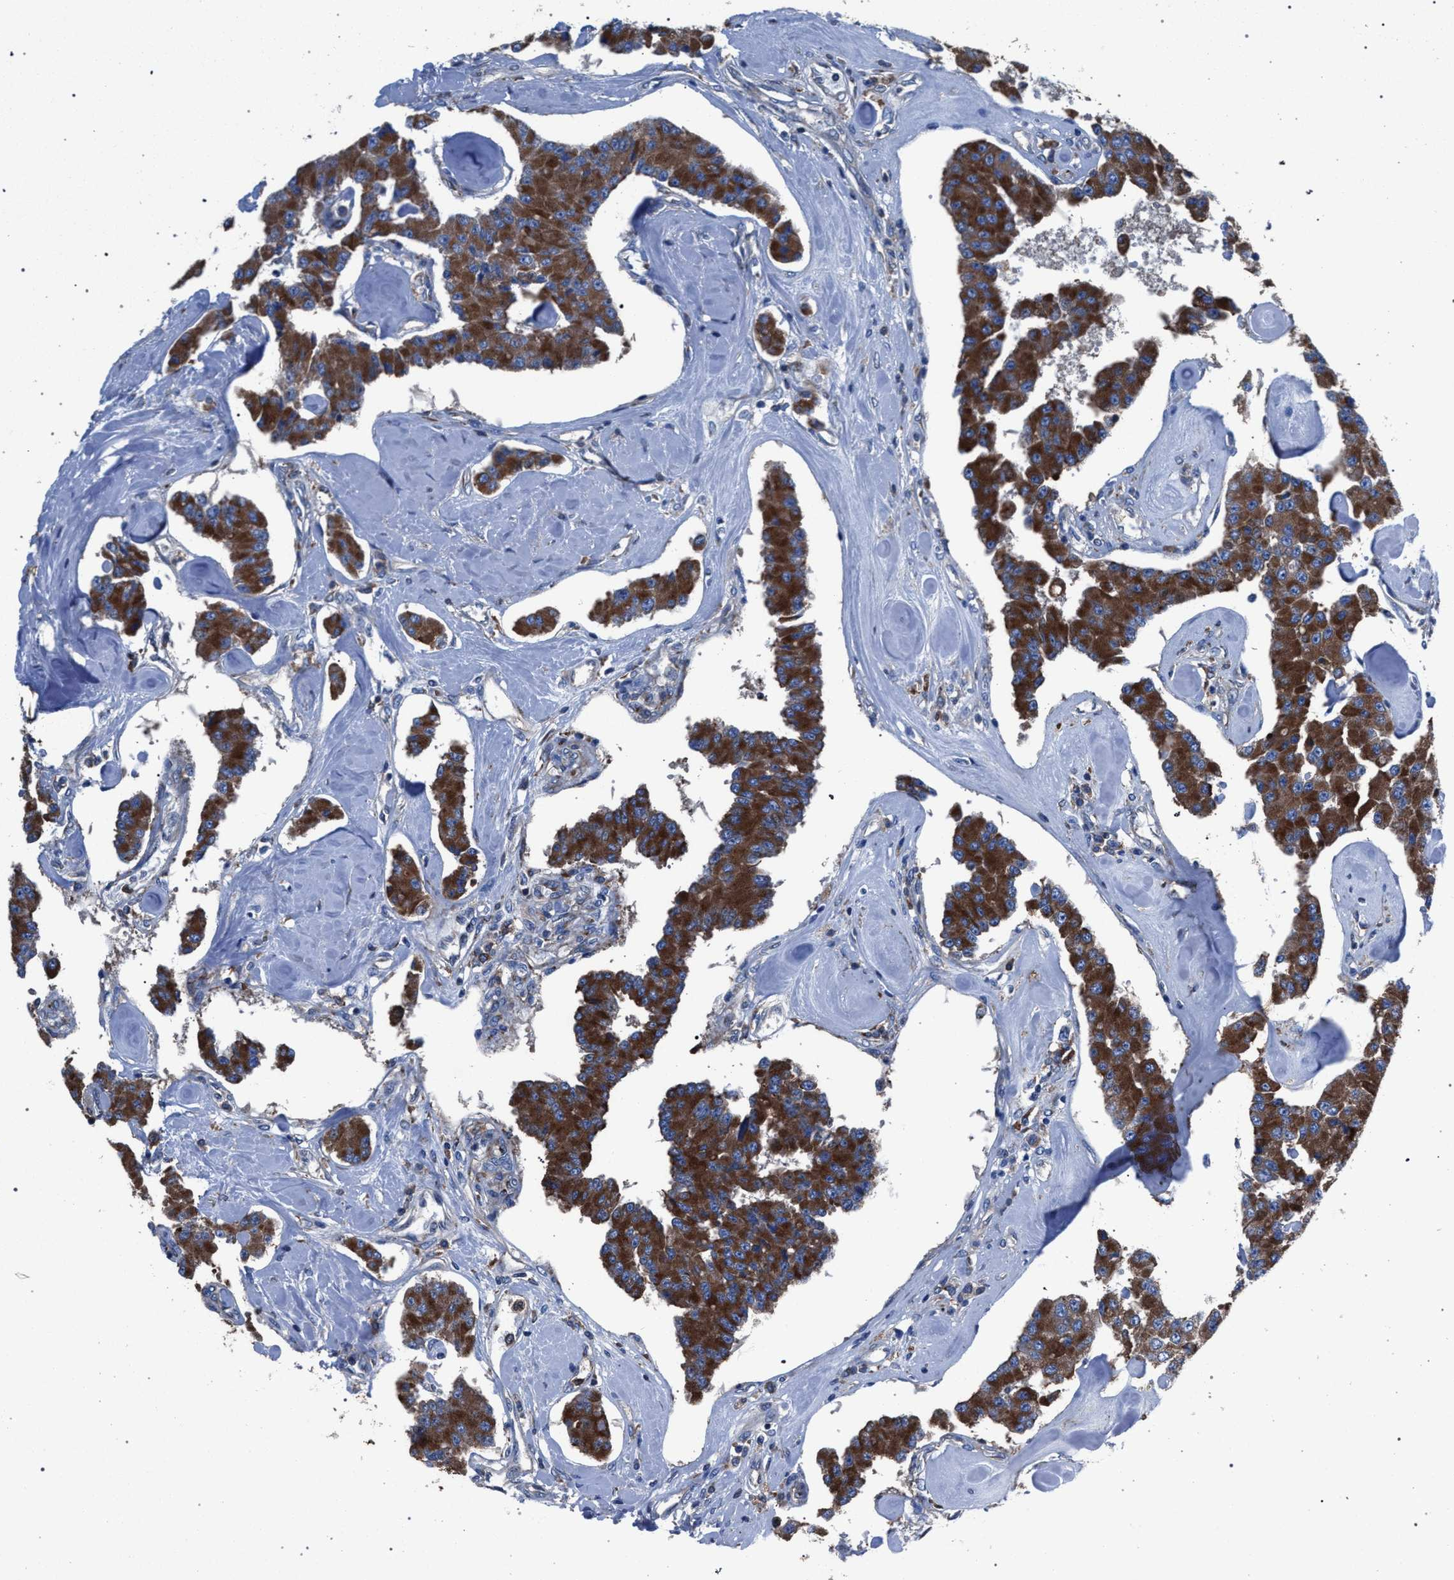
{"staining": {"intensity": "strong", "quantity": ">75%", "location": "cytoplasmic/membranous"}, "tissue": "carcinoid", "cell_type": "Tumor cells", "image_type": "cancer", "snomed": [{"axis": "morphology", "description": "Carcinoid, malignant, NOS"}, {"axis": "topography", "description": "Pancreas"}], "caption": "Immunohistochemical staining of human carcinoid (malignant) displays strong cytoplasmic/membranous protein expression in about >75% of tumor cells. Using DAB (brown) and hematoxylin (blue) stains, captured at high magnification using brightfield microscopy.", "gene": "ATP6V0A1", "patient": {"sex": "male", "age": 41}}